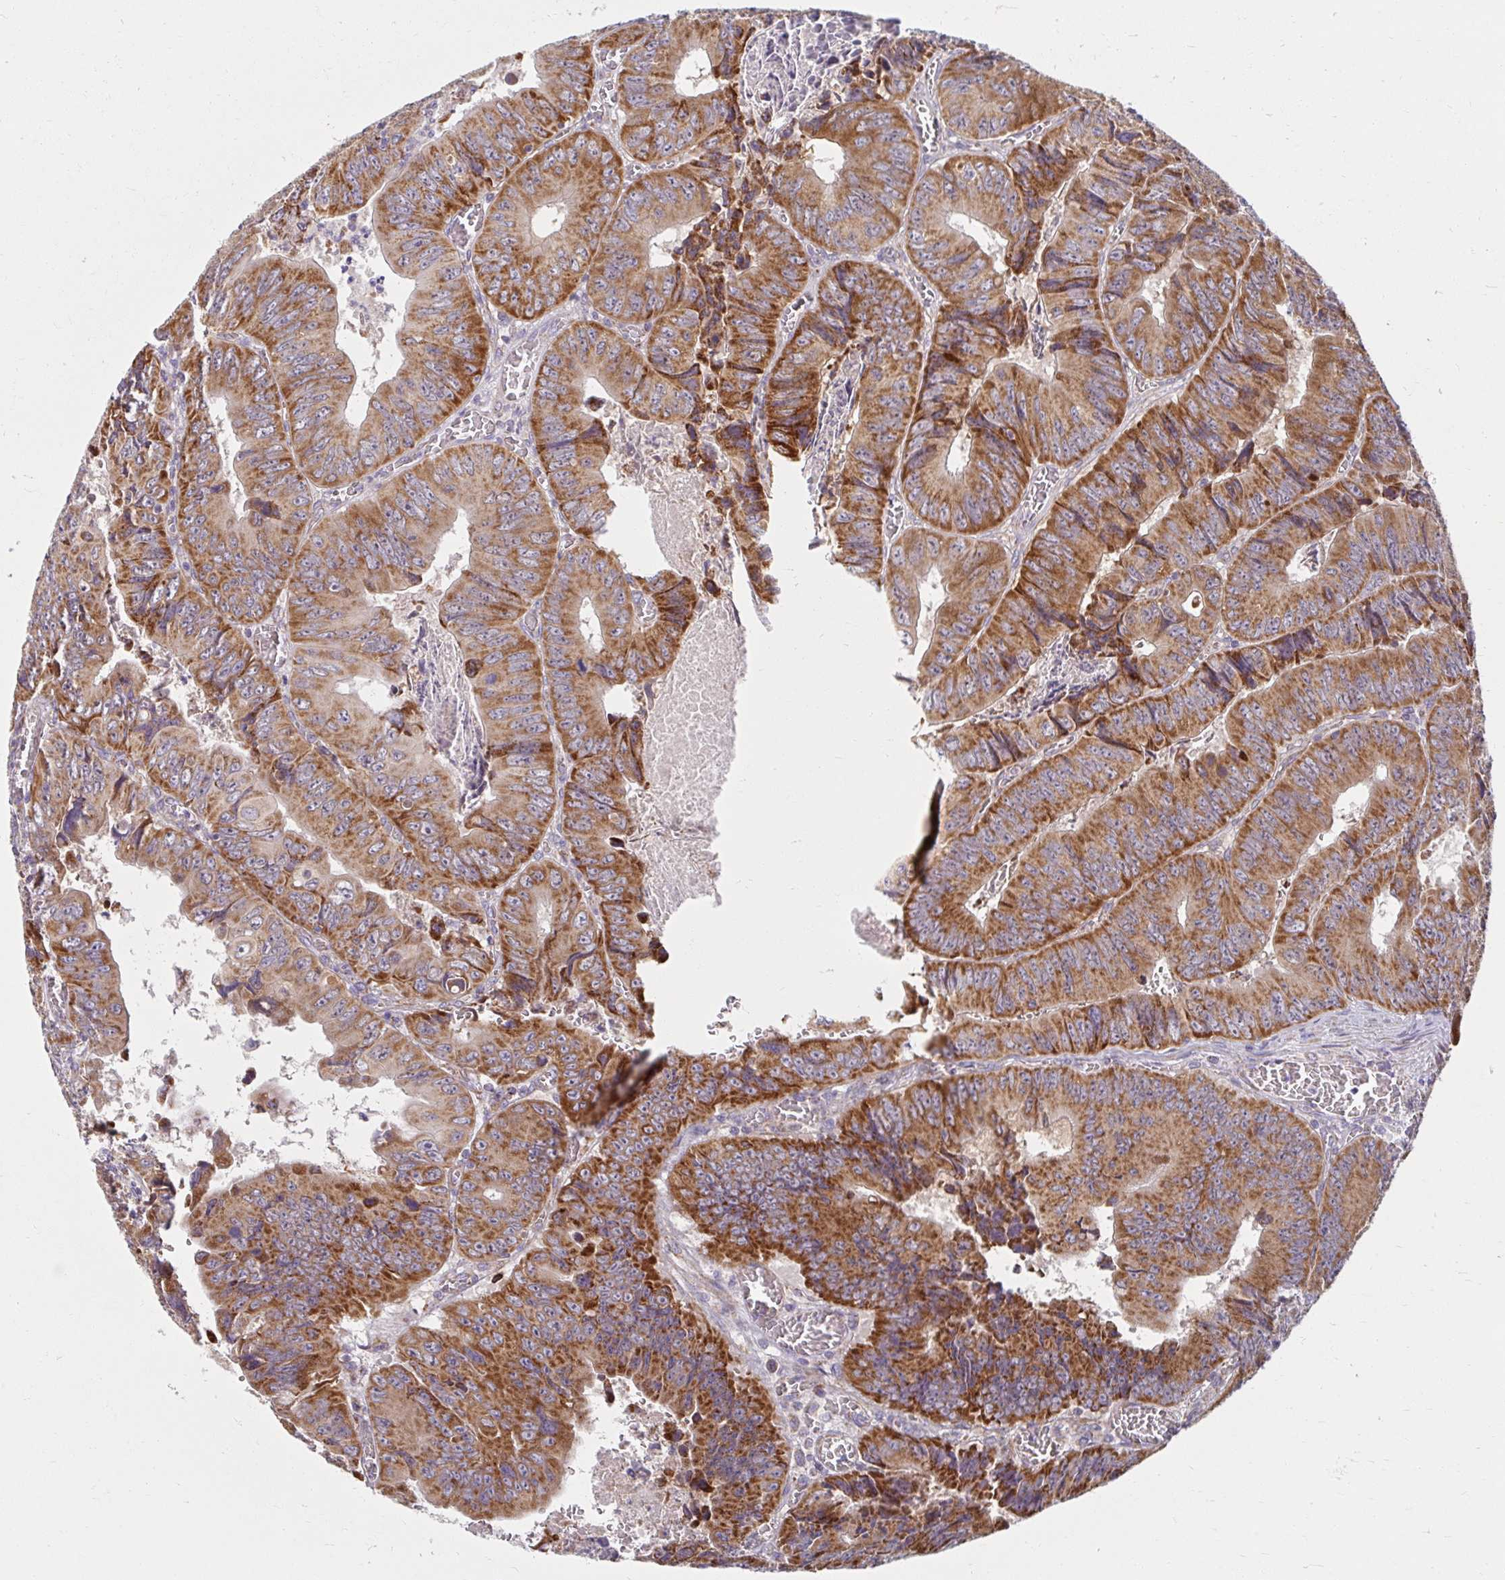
{"staining": {"intensity": "moderate", "quantity": ">75%", "location": "cytoplasmic/membranous"}, "tissue": "colorectal cancer", "cell_type": "Tumor cells", "image_type": "cancer", "snomed": [{"axis": "morphology", "description": "Adenocarcinoma, NOS"}, {"axis": "topography", "description": "Colon"}], "caption": "A medium amount of moderate cytoplasmic/membranous expression is appreciated in approximately >75% of tumor cells in colorectal cancer tissue.", "gene": "SKP2", "patient": {"sex": "female", "age": 84}}